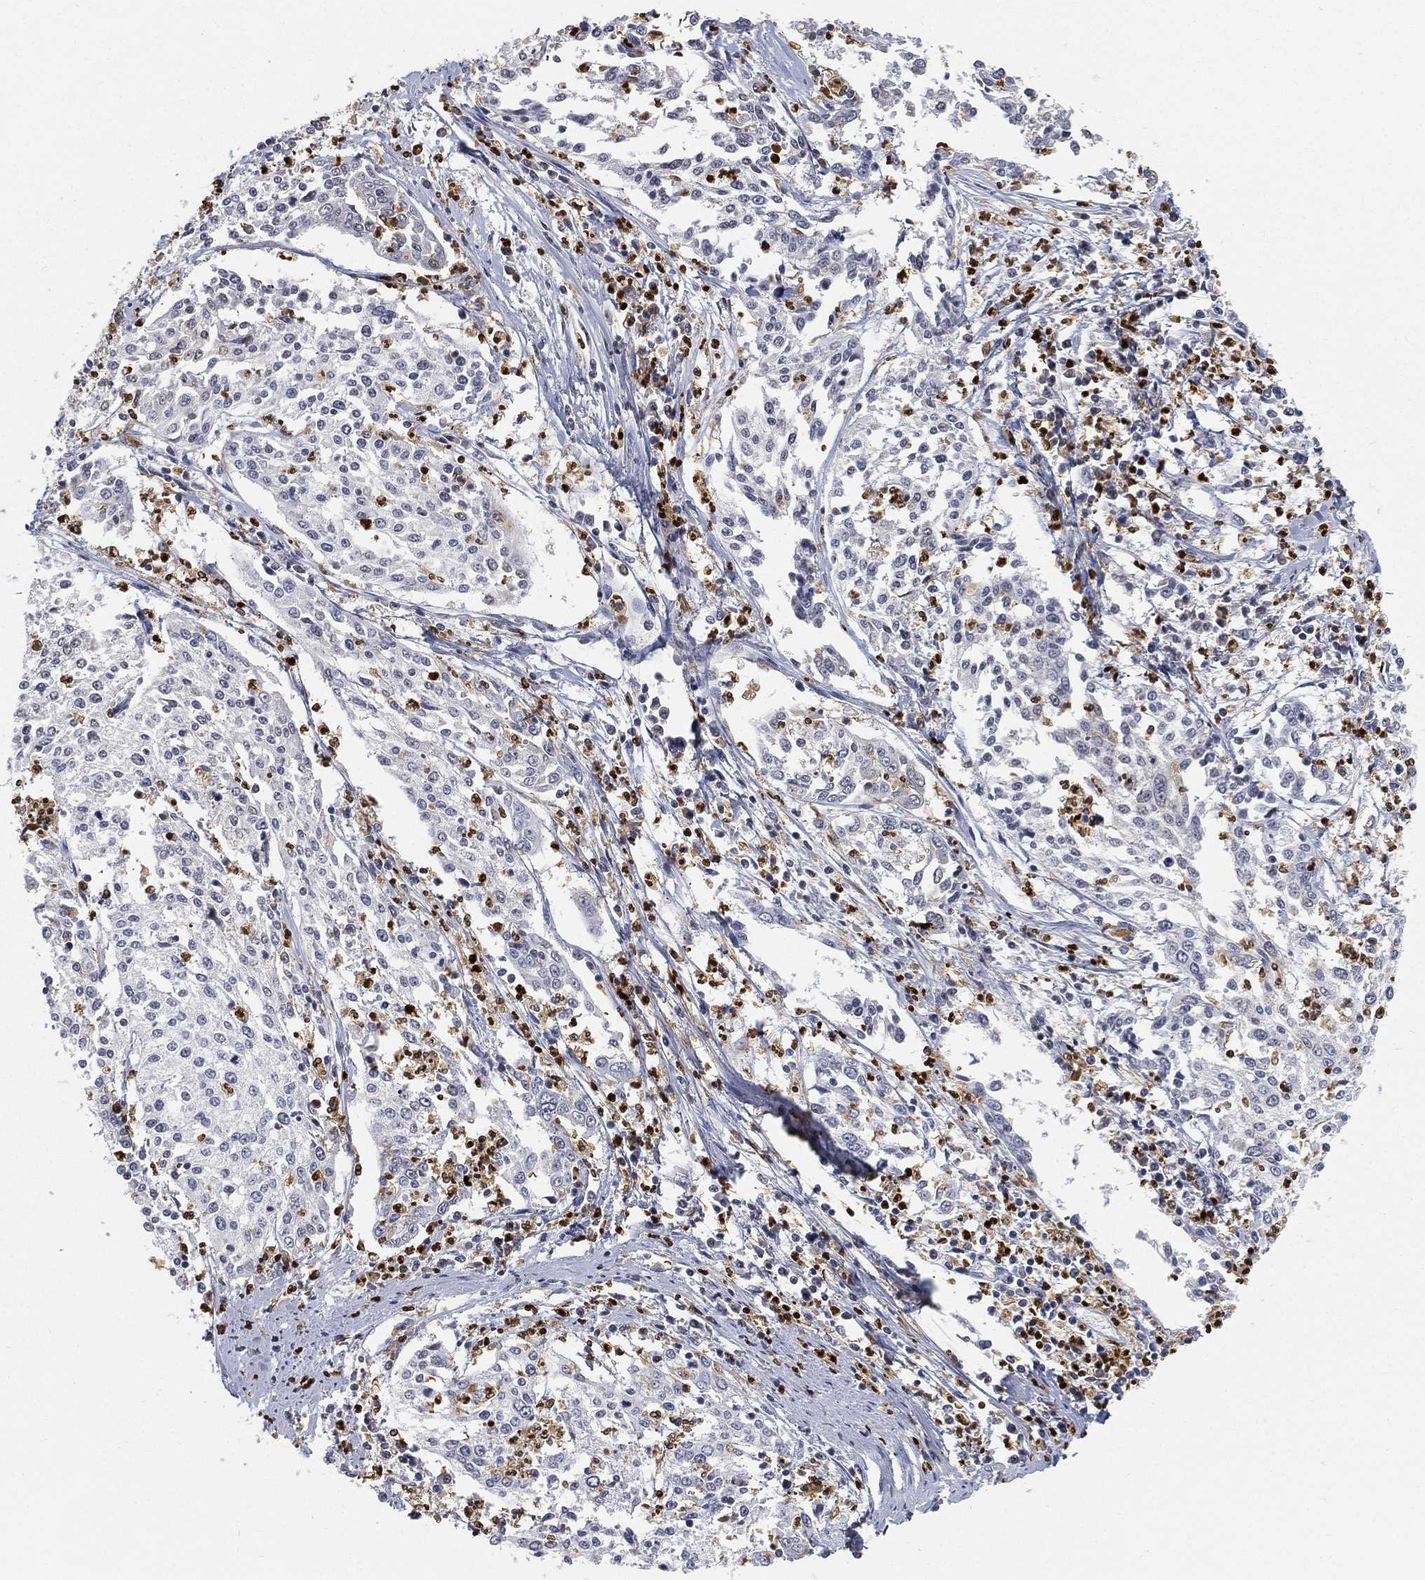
{"staining": {"intensity": "negative", "quantity": "none", "location": "none"}, "tissue": "cervical cancer", "cell_type": "Tumor cells", "image_type": "cancer", "snomed": [{"axis": "morphology", "description": "Squamous cell carcinoma, NOS"}, {"axis": "topography", "description": "Cervix"}], "caption": "Image shows no significant protein expression in tumor cells of cervical squamous cell carcinoma.", "gene": "ARG1", "patient": {"sex": "female", "age": 41}}